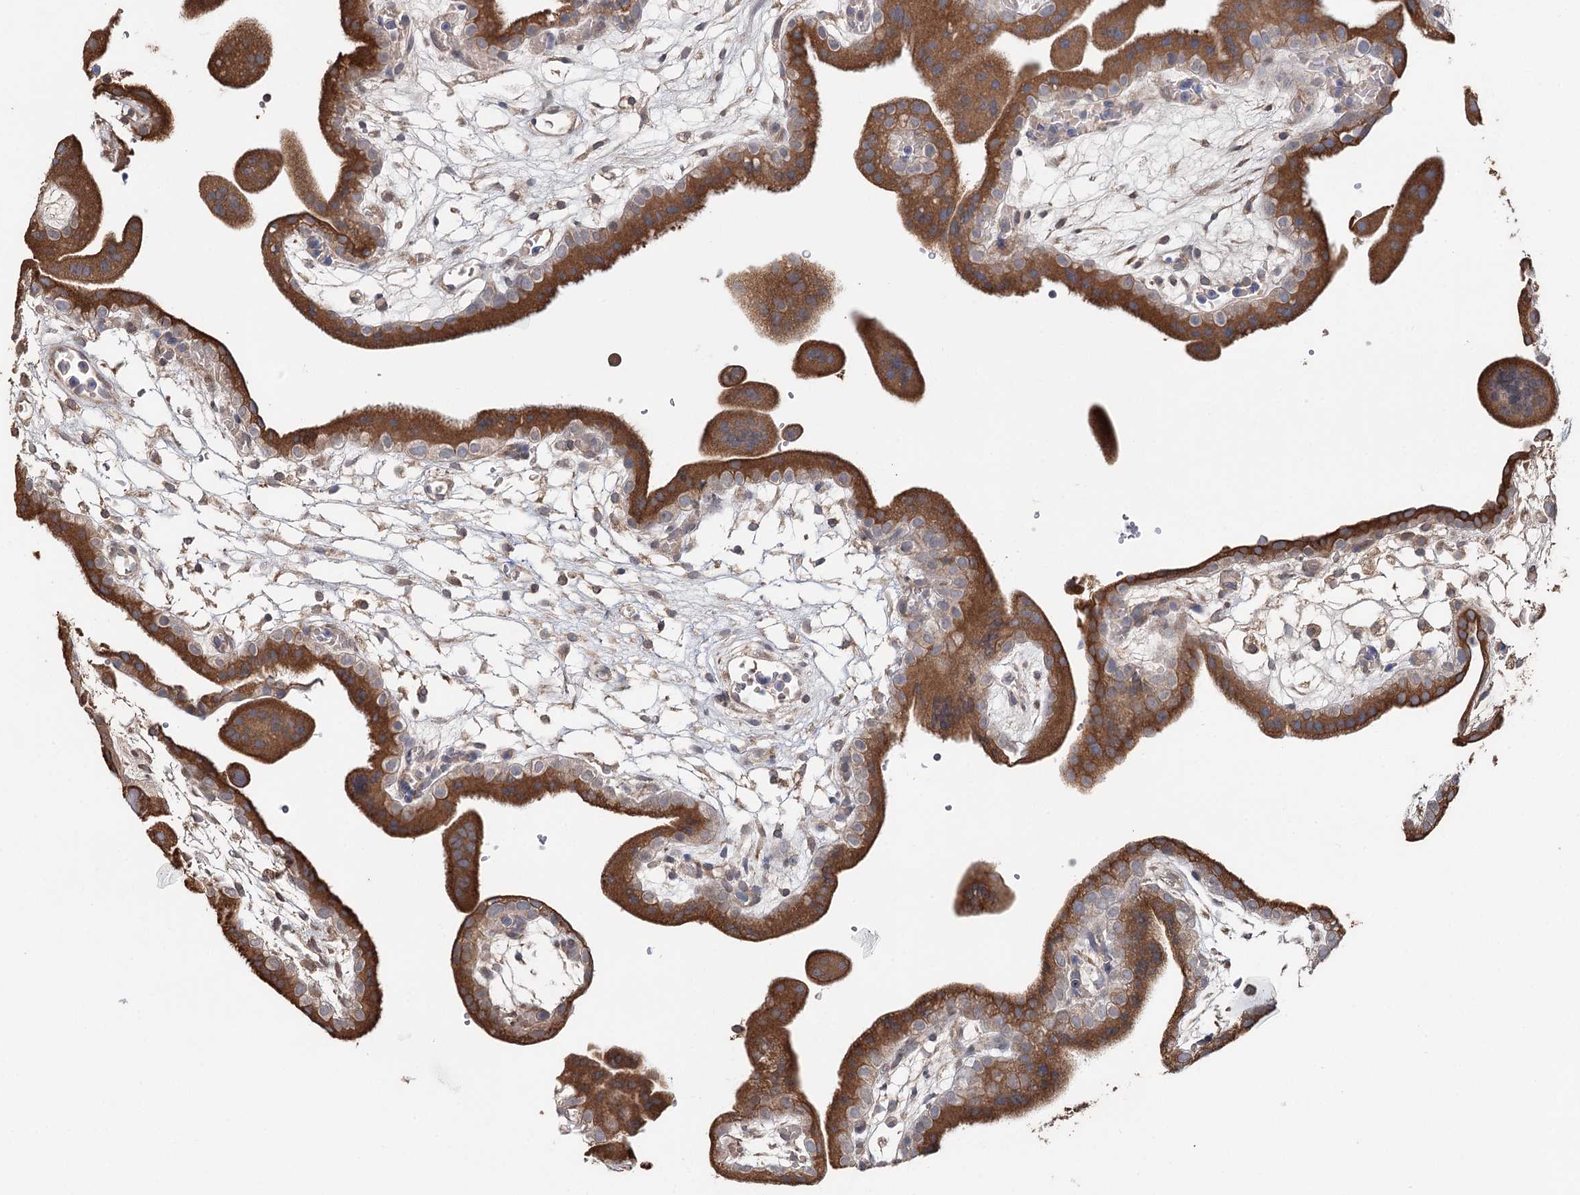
{"staining": {"intensity": "moderate", "quantity": ">75%", "location": "cytoplasmic/membranous"}, "tissue": "placenta", "cell_type": "Decidual cells", "image_type": "normal", "snomed": [{"axis": "morphology", "description": "Normal tissue, NOS"}, {"axis": "topography", "description": "Placenta"}], "caption": "Immunohistochemistry (IHC) micrograph of normal placenta: placenta stained using immunohistochemistry reveals medium levels of moderate protein expression localized specifically in the cytoplasmic/membranous of decidual cells, appearing as a cytoplasmic/membranous brown color.", "gene": "SYVN1", "patient": {"sex": "female", "age": 18}}